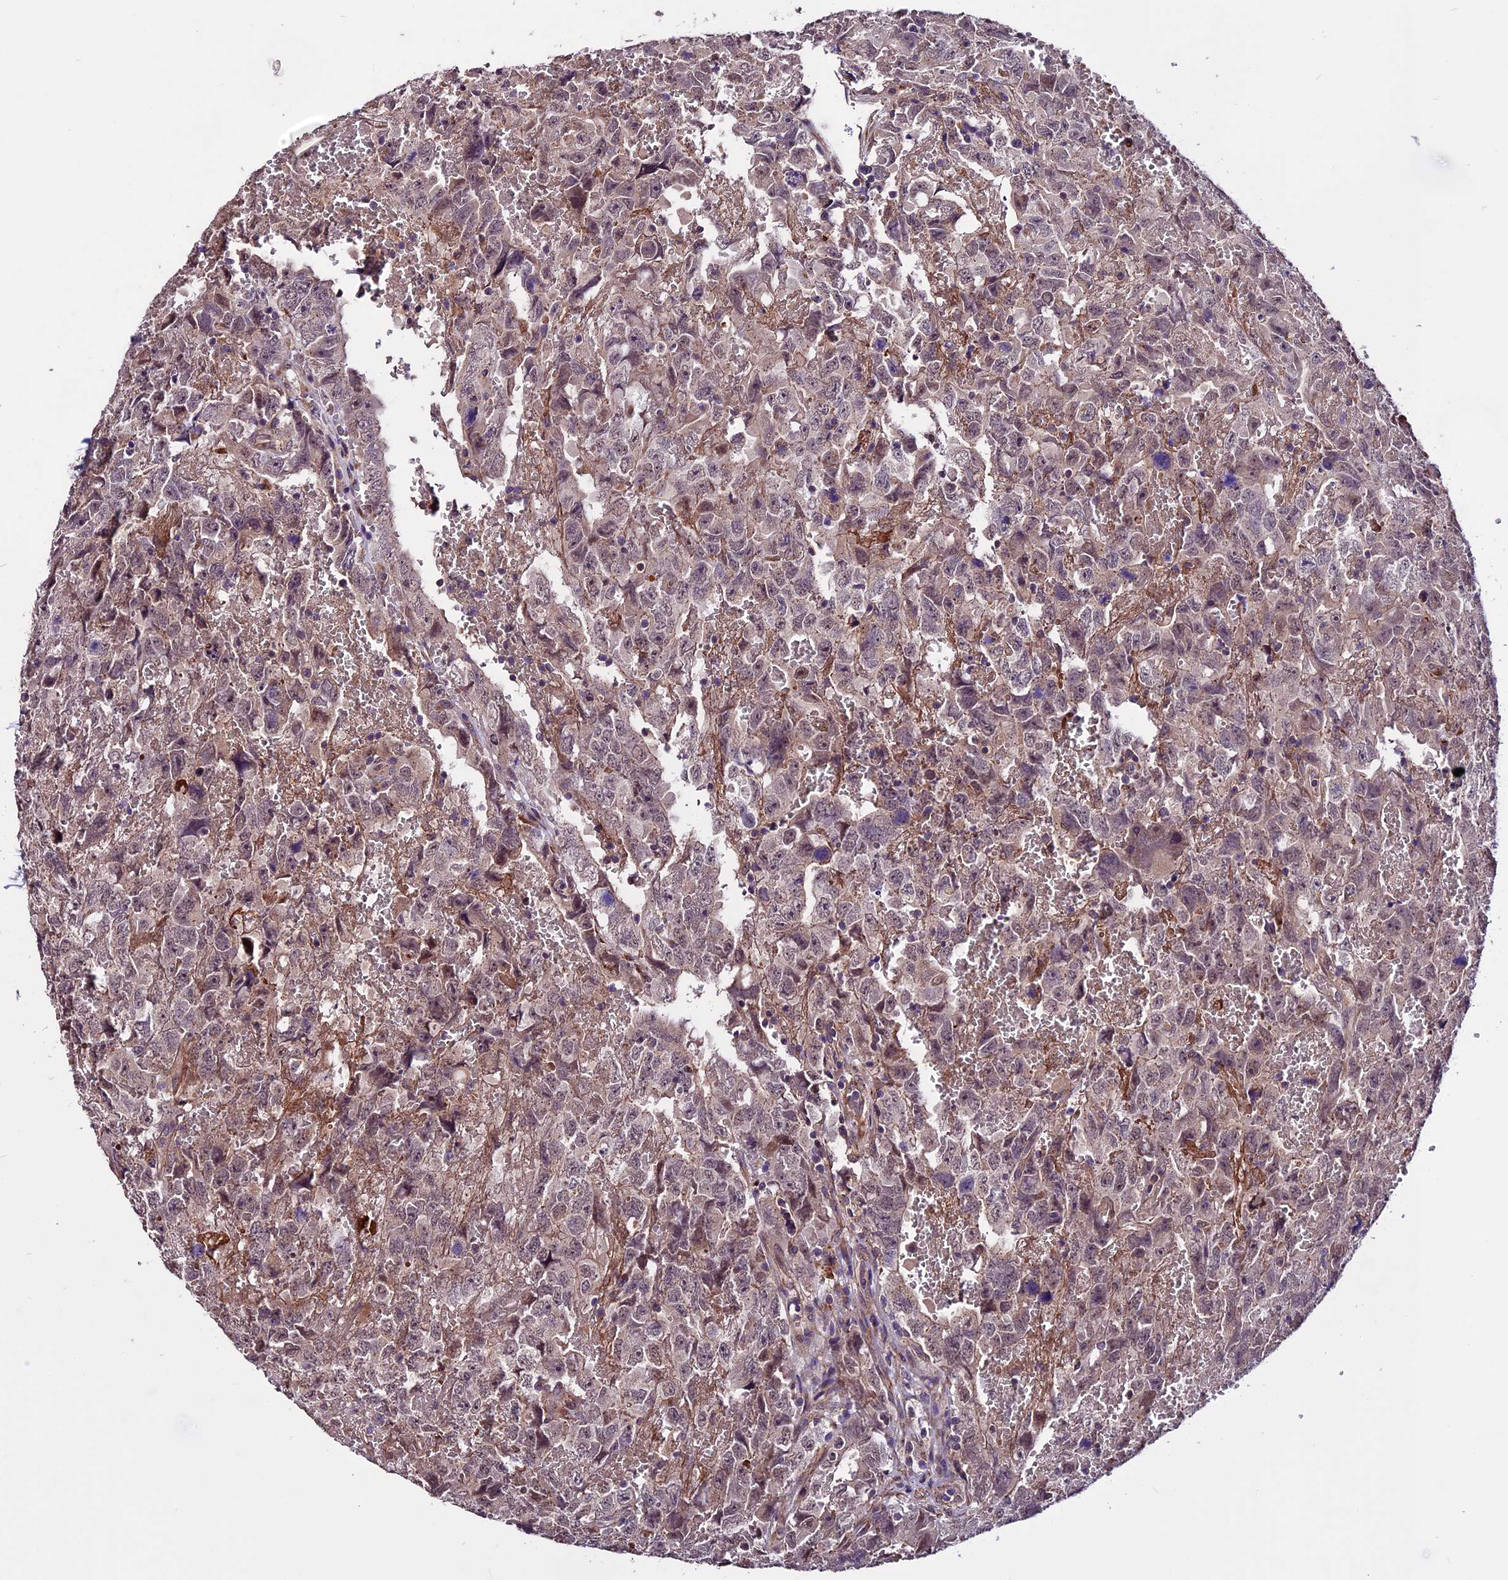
{"staining": {"intensity": "moderate", "quantity": "<25%", "location": "cytoplasmic/membranous"}, "tissue": "testis cancer", "cell_type": "Tumor cells", "image_type": "cancer", "snomed": [{"axis": "morphology", "description": "Carcinoma, Embryonal, NOS"}, {"axis": "topography", "description": "Testis"}], "caption": "Testis embryonal carcinoma tissue shows moderate cytoplasmic/membranous staining in approximately <25% of tumor cells", "gene": "RINL", "patient": {"sex": "male", "age": 45}}